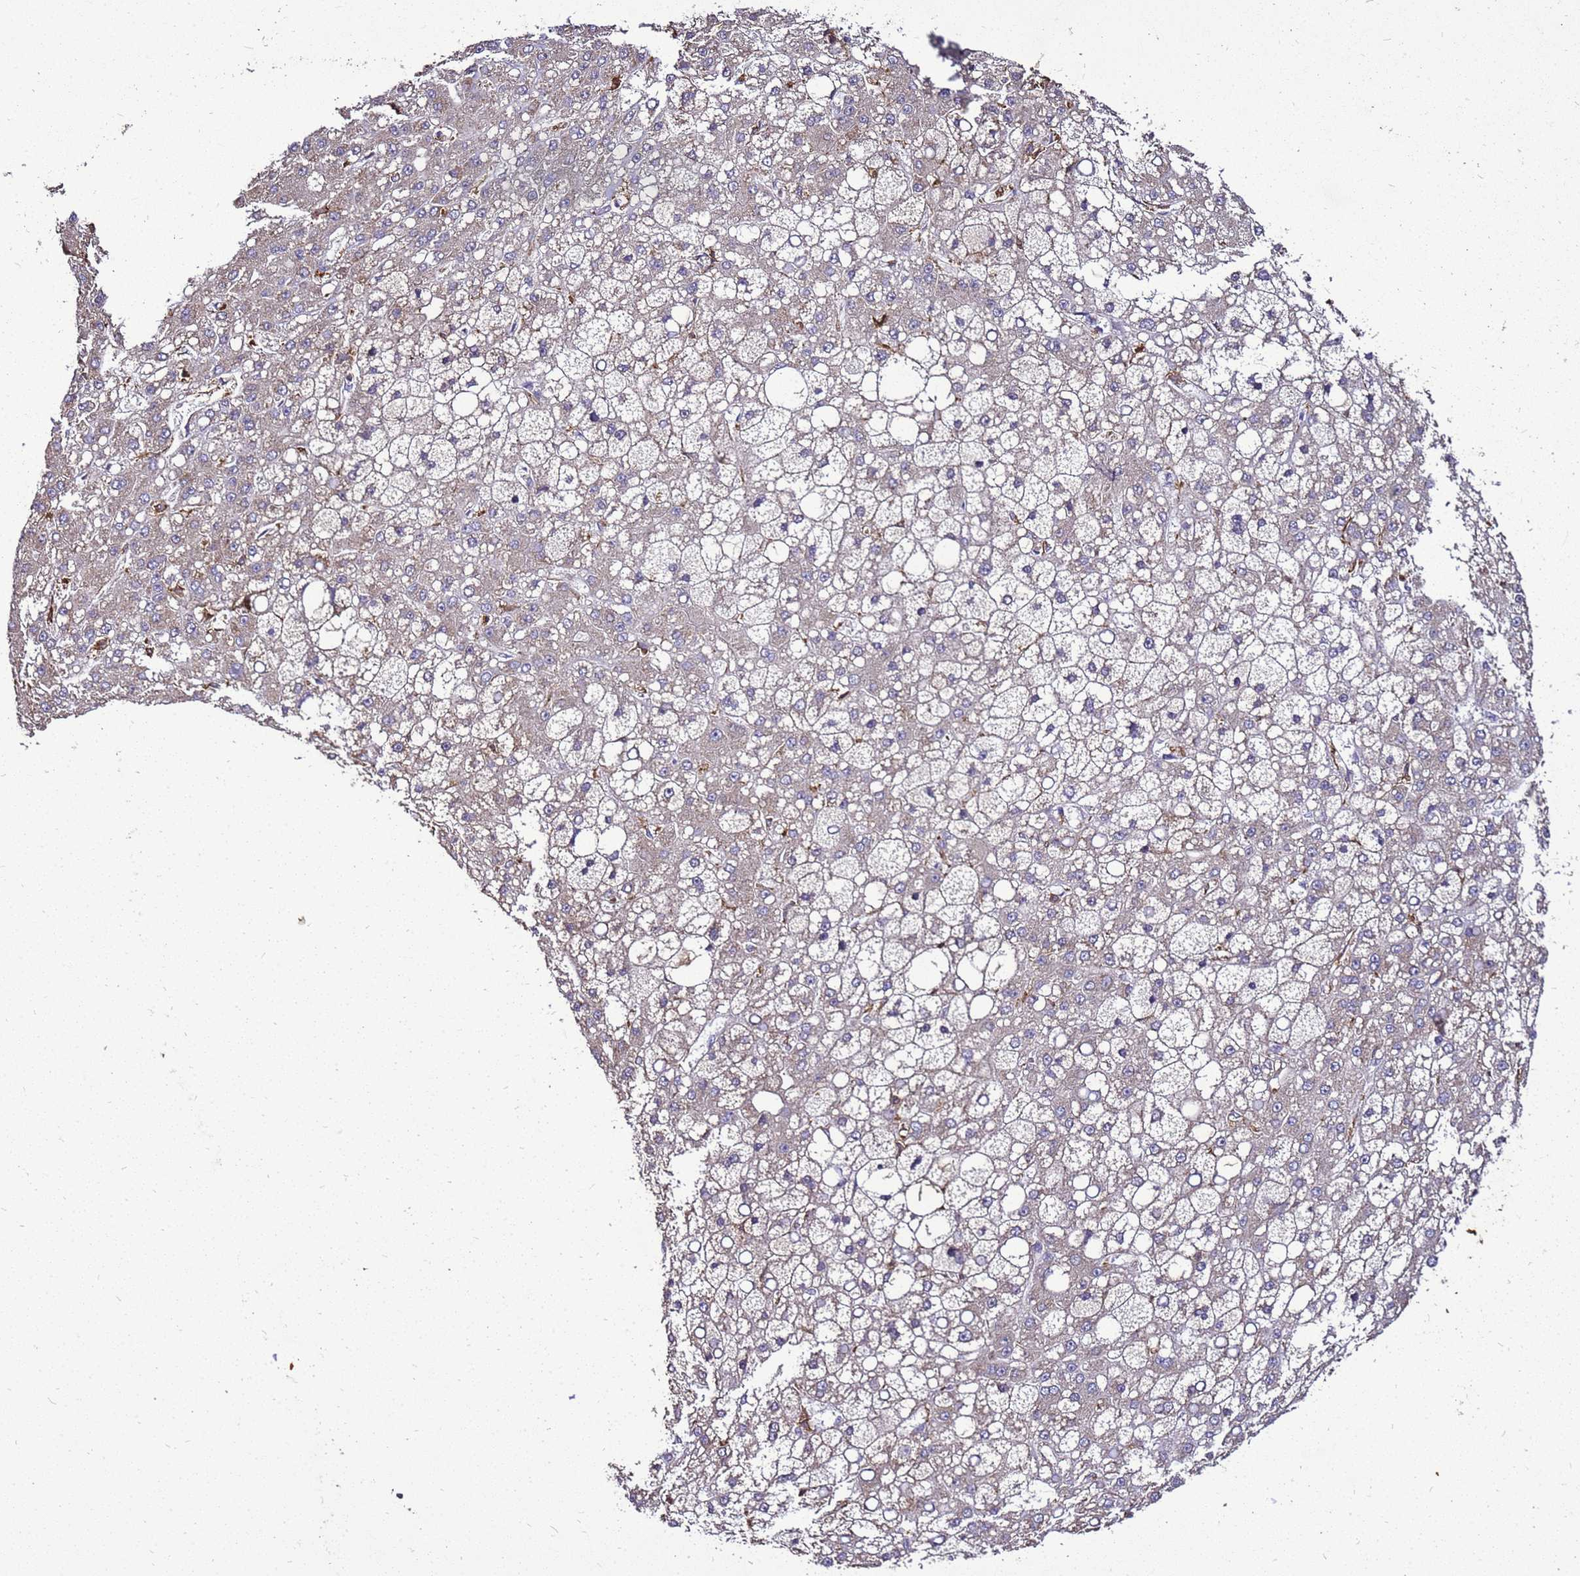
{"staining": {"intensity": "negative", "quantity": "none", "location": "none"}, "tissue": "liver cancer", "cell_type": "Tumor cells", "image_type": "cancer", "snomed": [{"axis": "morphology", "description": "Carcinoma, Hepatocellular, NOS"}, {"axis": "topography", "description": "Liver"}], "caption": "Protein analysis of liver hepatocellular carcinoma shows no significant staining in tumor cells.", "gene": "TRABD", "patient": {"sex": "male", "age": 67}}